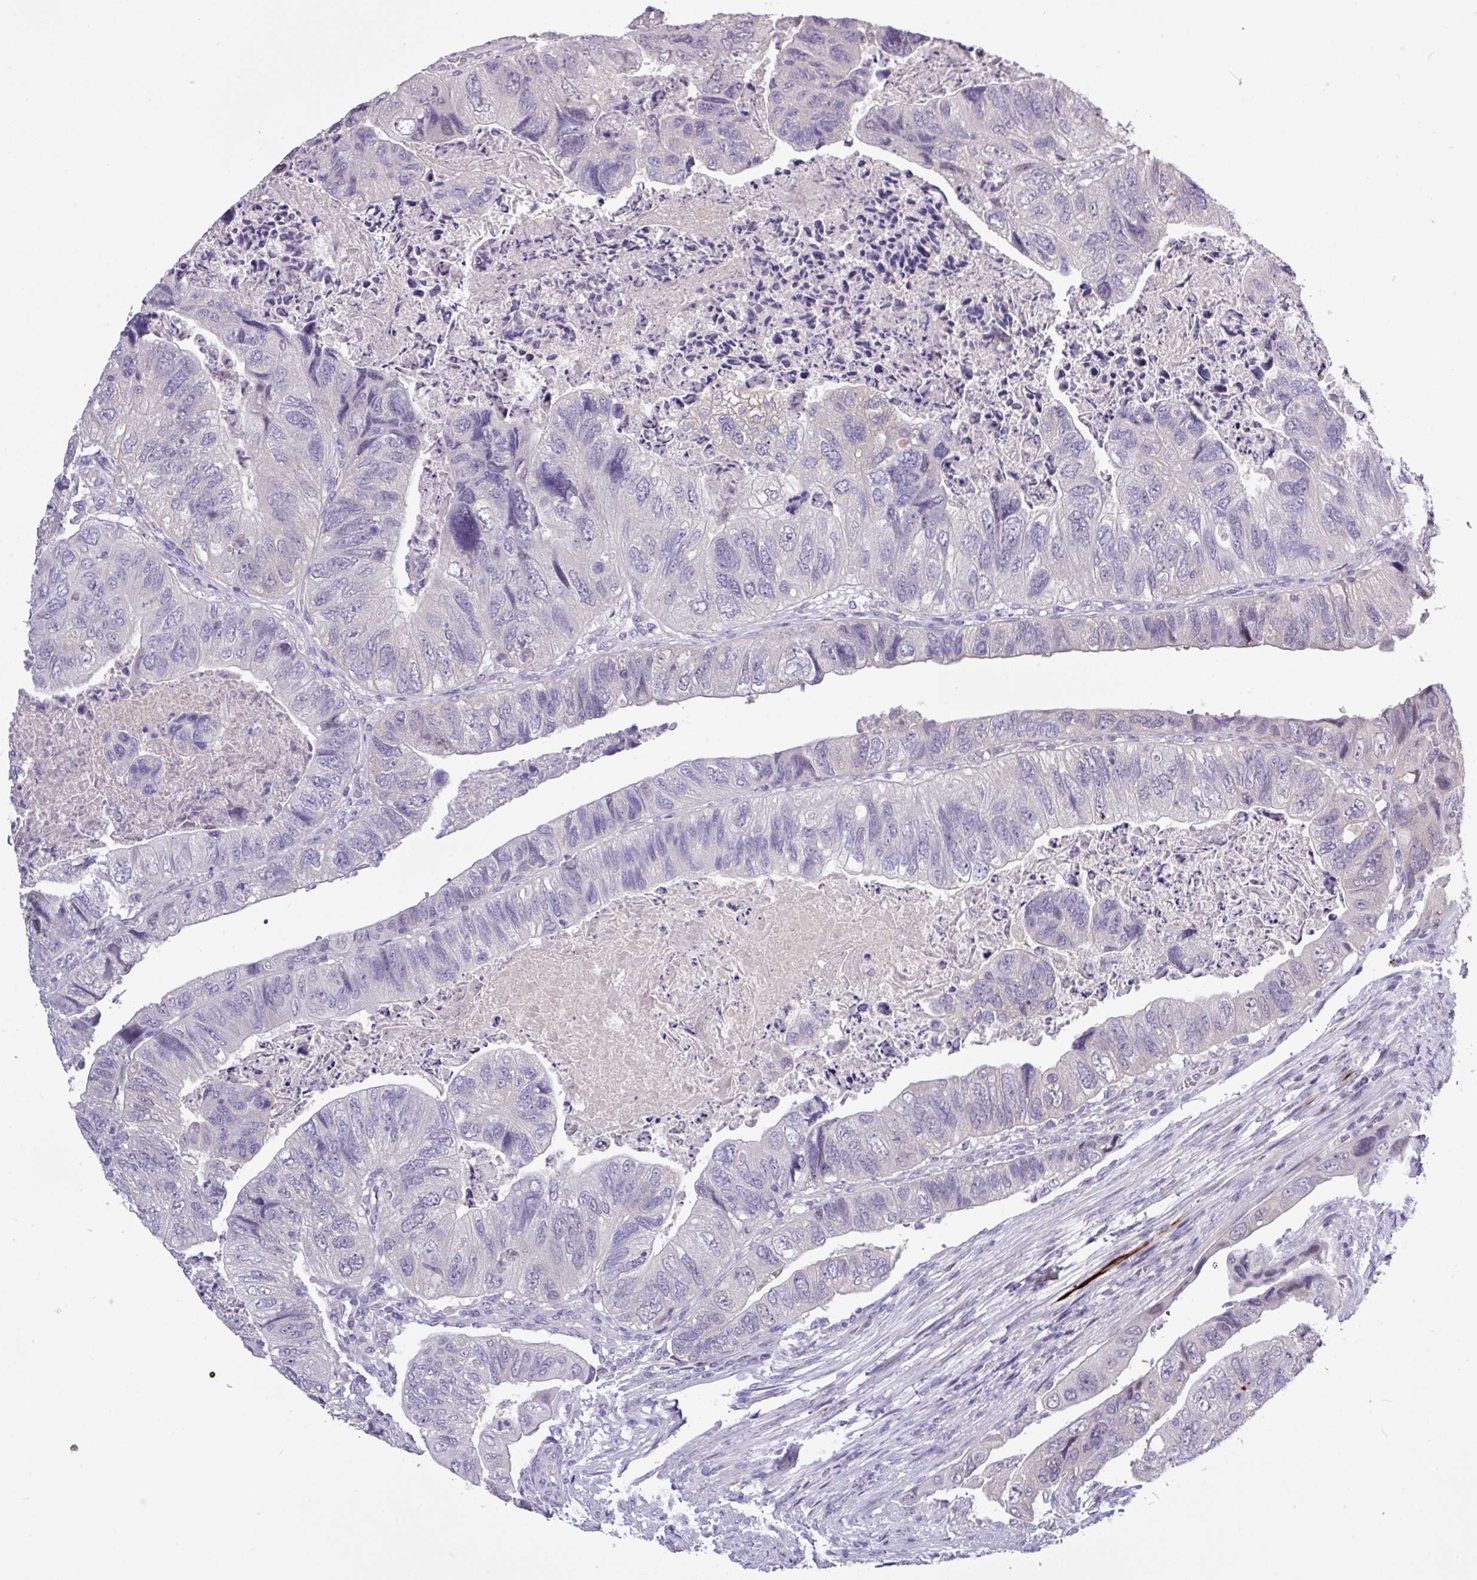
{"staining": {"intensity": "negative", "quantity": "none", "location": "none"}, "tissue": "colorectal cancer", "cell_type": "Tumor cells", "image_type": "cancer", "snomed": [{"axis": "morphology", "description": "Adenocarcinoma, NOS"}, {"axis": "topography", "description": "Rectum"}], "caption": "The micrograph shows no significant positivity in tumor cells of colorectal adenocarcinoma.", "gene": "RIPPLY1", "patient": {"sex": "male", "age": 63}}